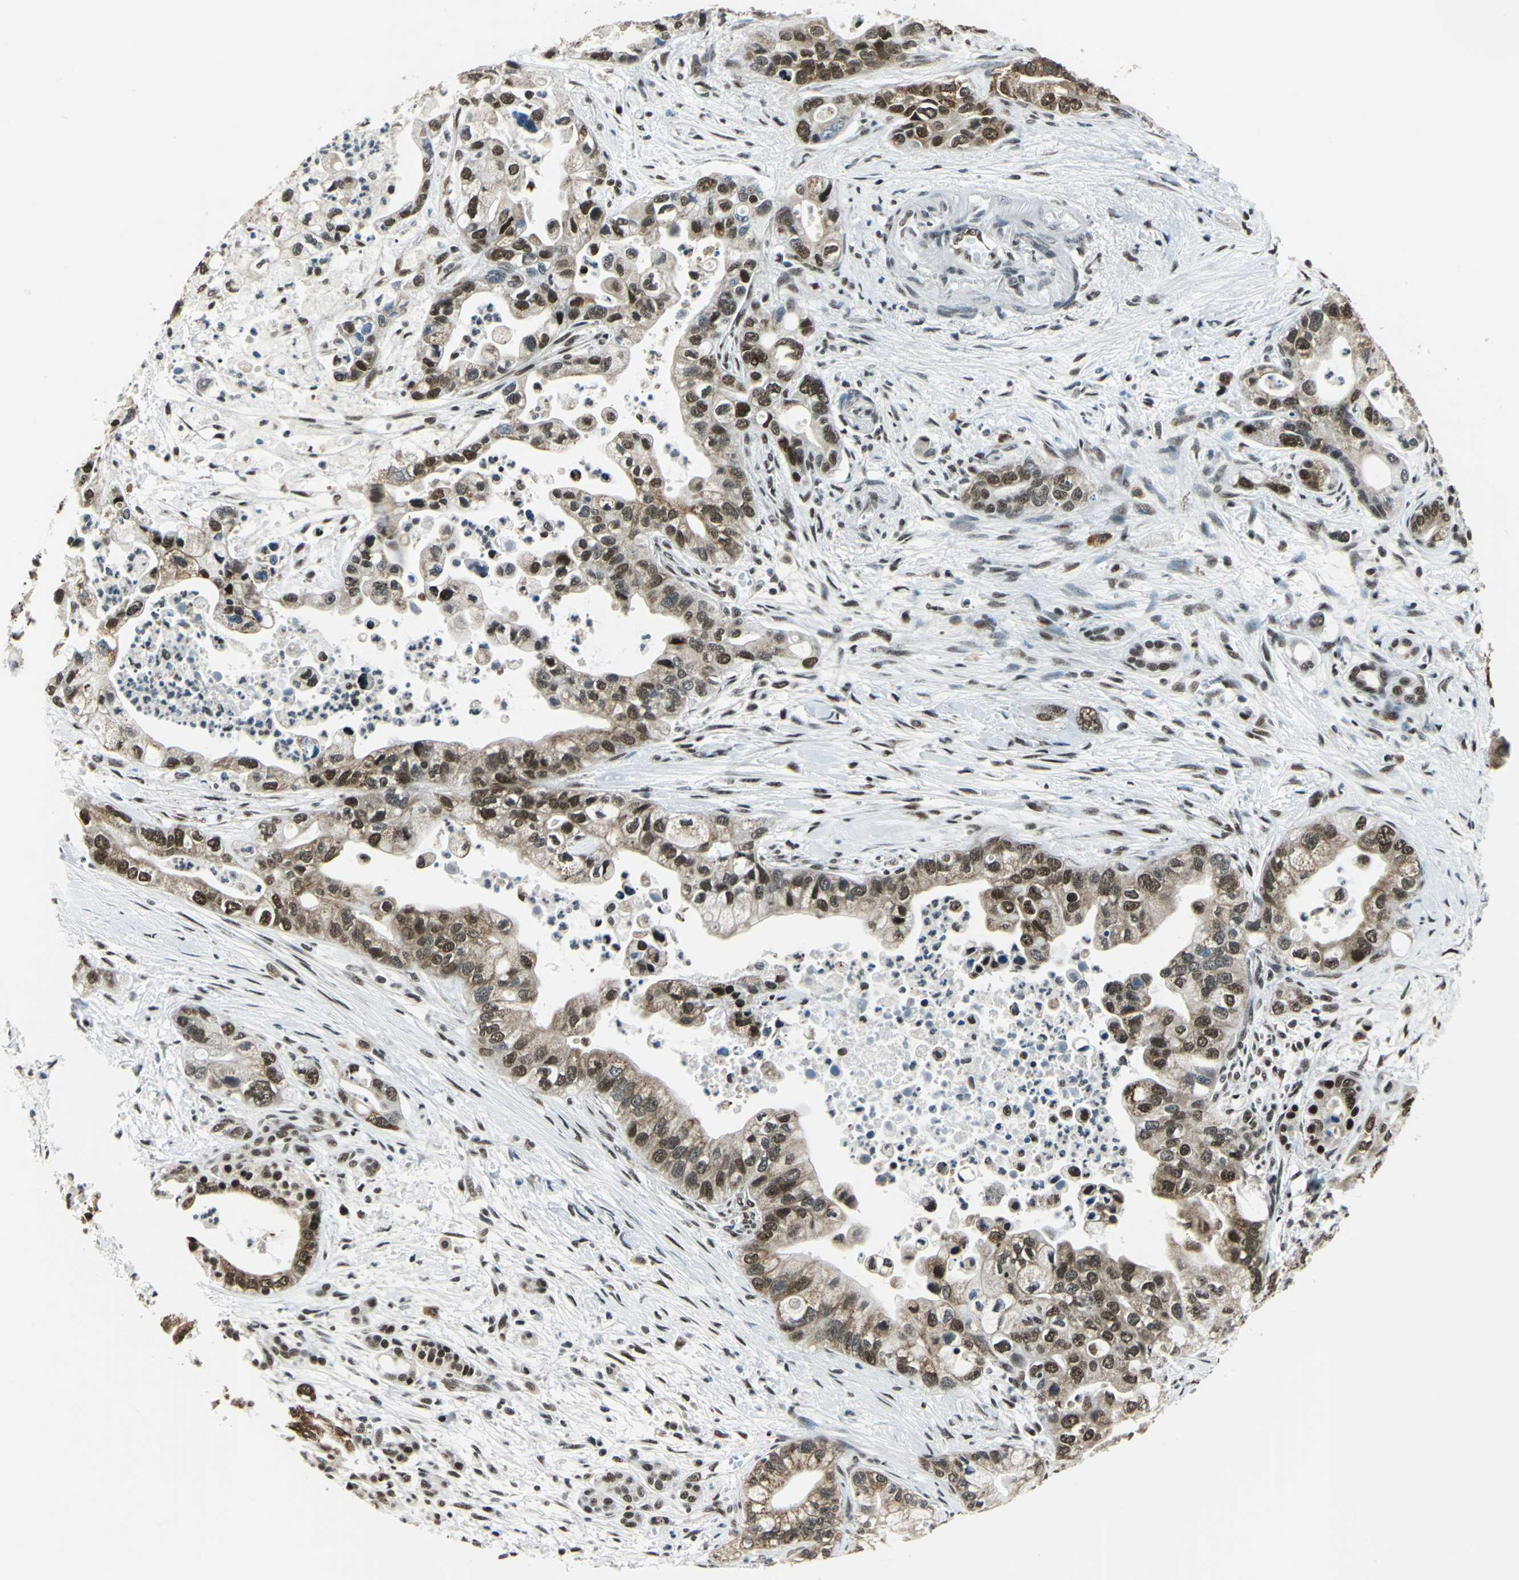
{"staining": {"intensity": "moderate", "quantity": "25%-75%", "location": "cytoplasmic/membranous,nuclear"}, "tissue": "pancreatic cancer", "cell_type": "Tumor cells", "image_type": "cancer", "snomed": [{"axis": "morphology", "description": "Adenocarcinoma, NOS"}, {"axis": "topography", "description": "Pancreas"}], "caption": "Adenocarcinoma (pancreatic) stained with a protein marker displays moderate staining in tumor cells.", "gene": "BCLAF1", "patient": {"sex": "male", "age": 70}}